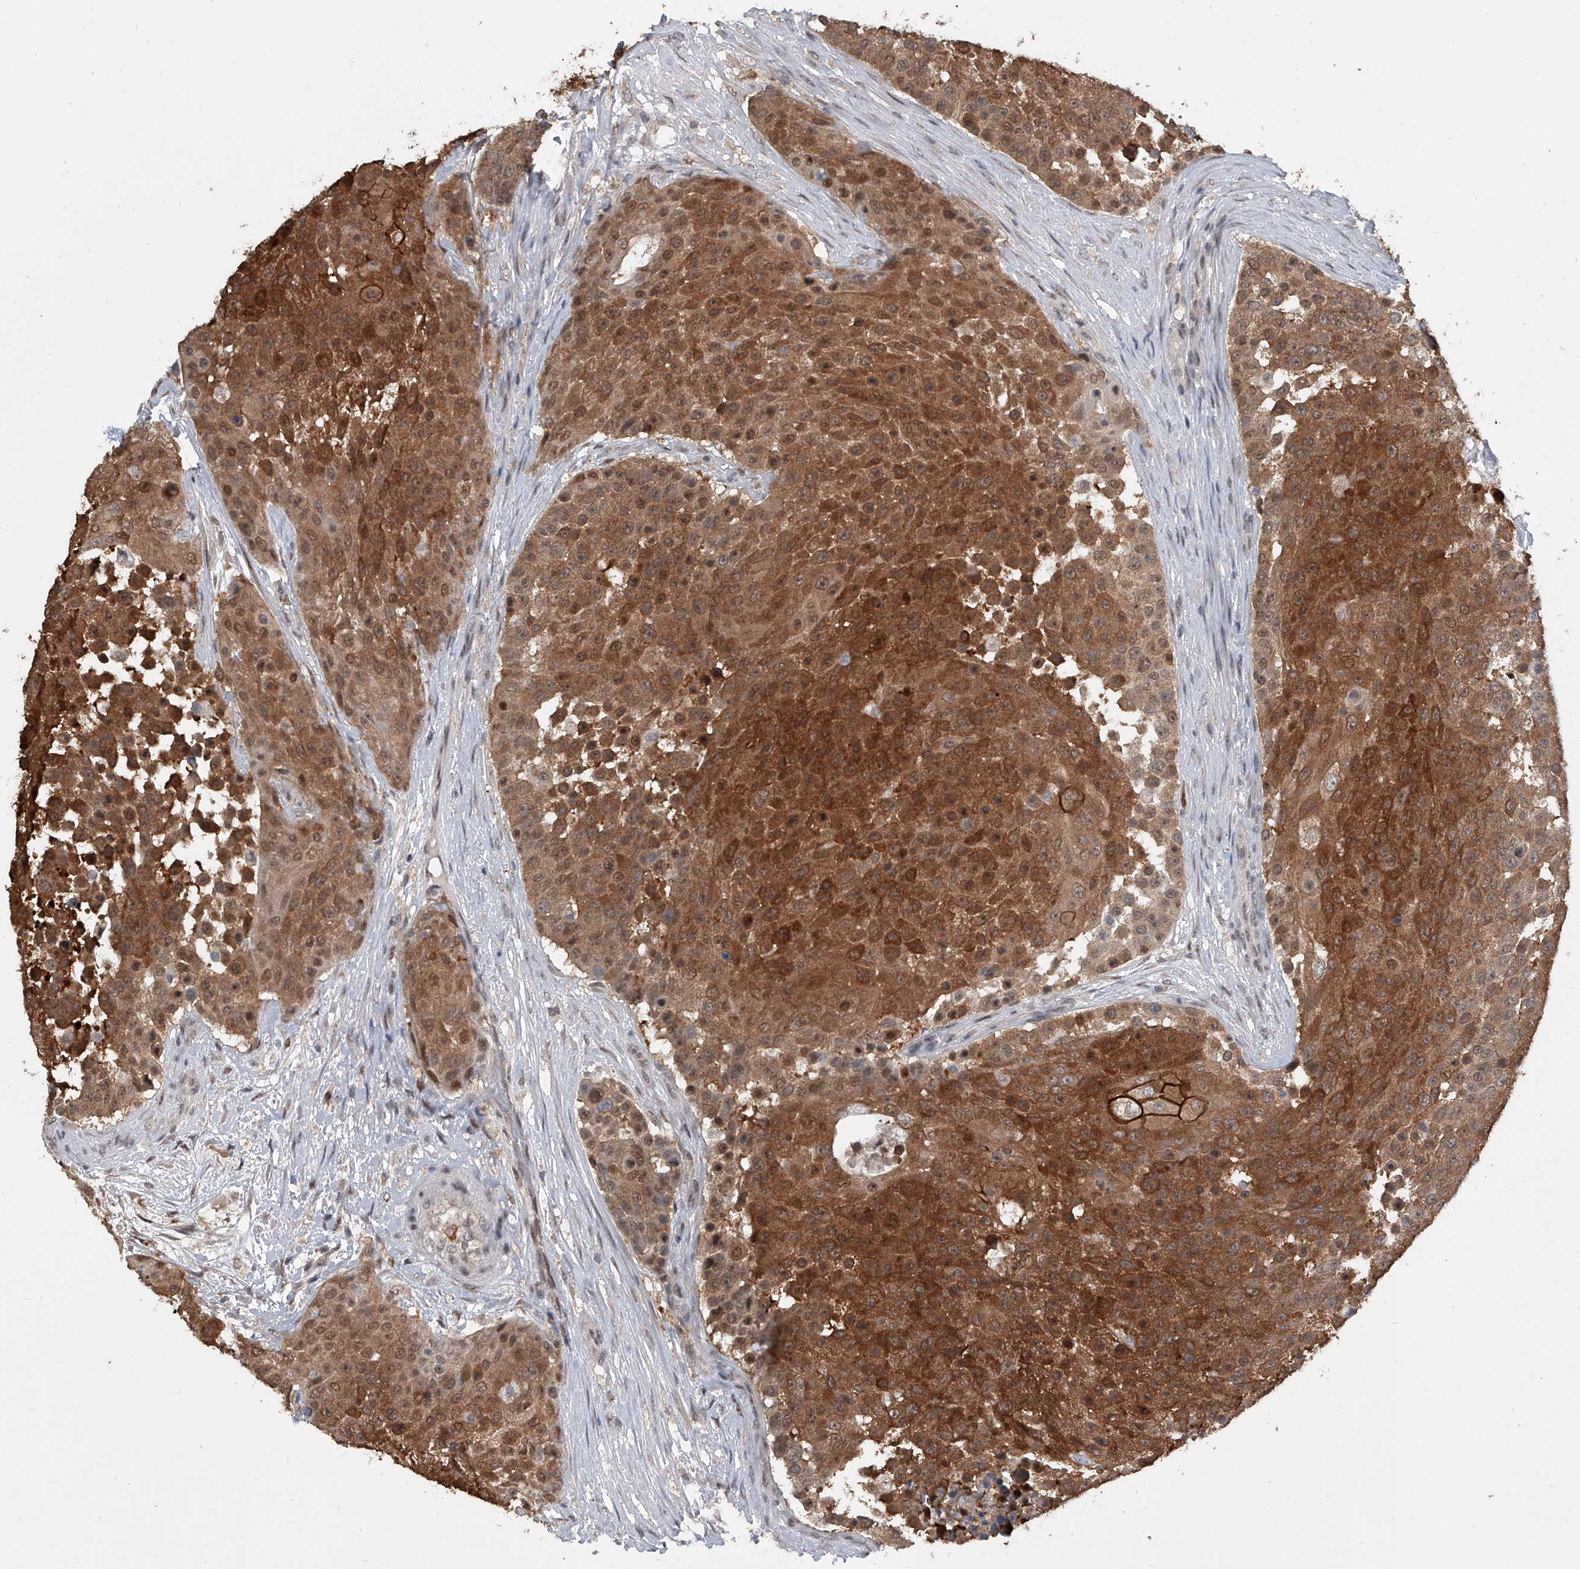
{"staining": {"intensity": "strong", "quantity": ">75%", "location": "cytoplasmic/membranous,nuclear"}, "tissue": "urothelial cancer", "cell_type": "Tumor cells", "image_type": "cancer", "snomed": [{"axis": "morphology", "description": "Urothelial carcinoma, High grade"}, {"axis": "topography", "description": "Urinary bladder"}], "caption": "The micrograph reveals staining of urothelial carcinoma (high-grade), revealing strong cytoplasmic/membranous and nuclear protein staining (brown color) within tumor cells. Using DAB (3,3'-diaminobenzidine) (brown) and hematoxylin (blue) stains, captured at high magnification using brightfield microscopy.", "gene": "BHLHE23", "patient": {"sex": "female", "age": 63}}